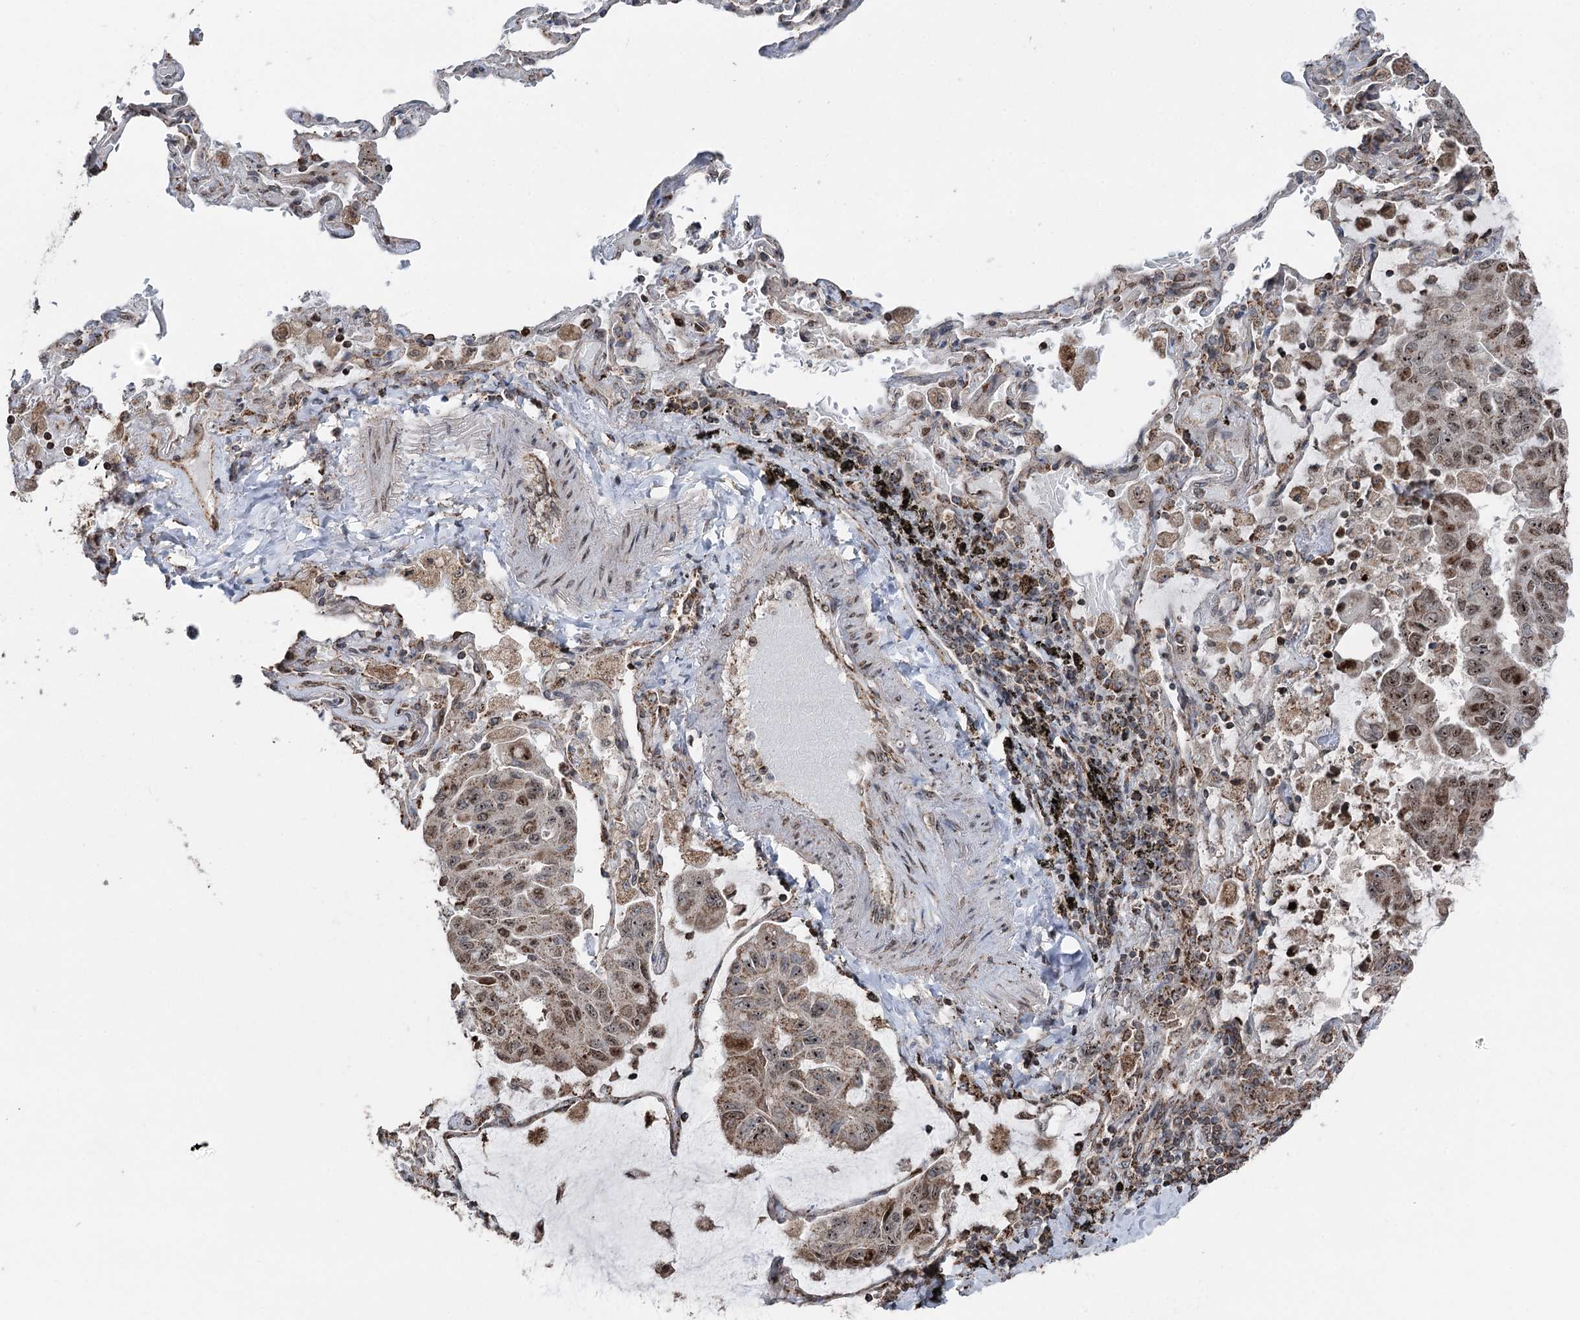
{"staining": {"intensity": "moderate", "quantity": ">75%", "location": "cytoplasmic/membranous,nuclear"}, "tissue": "lung cancer", "cell_type": "Tumor cells", "image_type": "cancer", "snomed": [{"axis": "morphology", "description": "Adenocarcinoma, NOS"}, {"axis": "topography", "description": "Lung"}], "caption": "IHC of lung adenocarcinoma shows medium levels of moderate cytoplasmic/membranous and nuclear staining in about >75% of tumor cells. (DAB (3,3'-diaminobenzidine) IHC, brown staining for protein, blue staining for nuclei).", "gene": "STEEP1", "patient": {"sex": "male", "age": 64}}